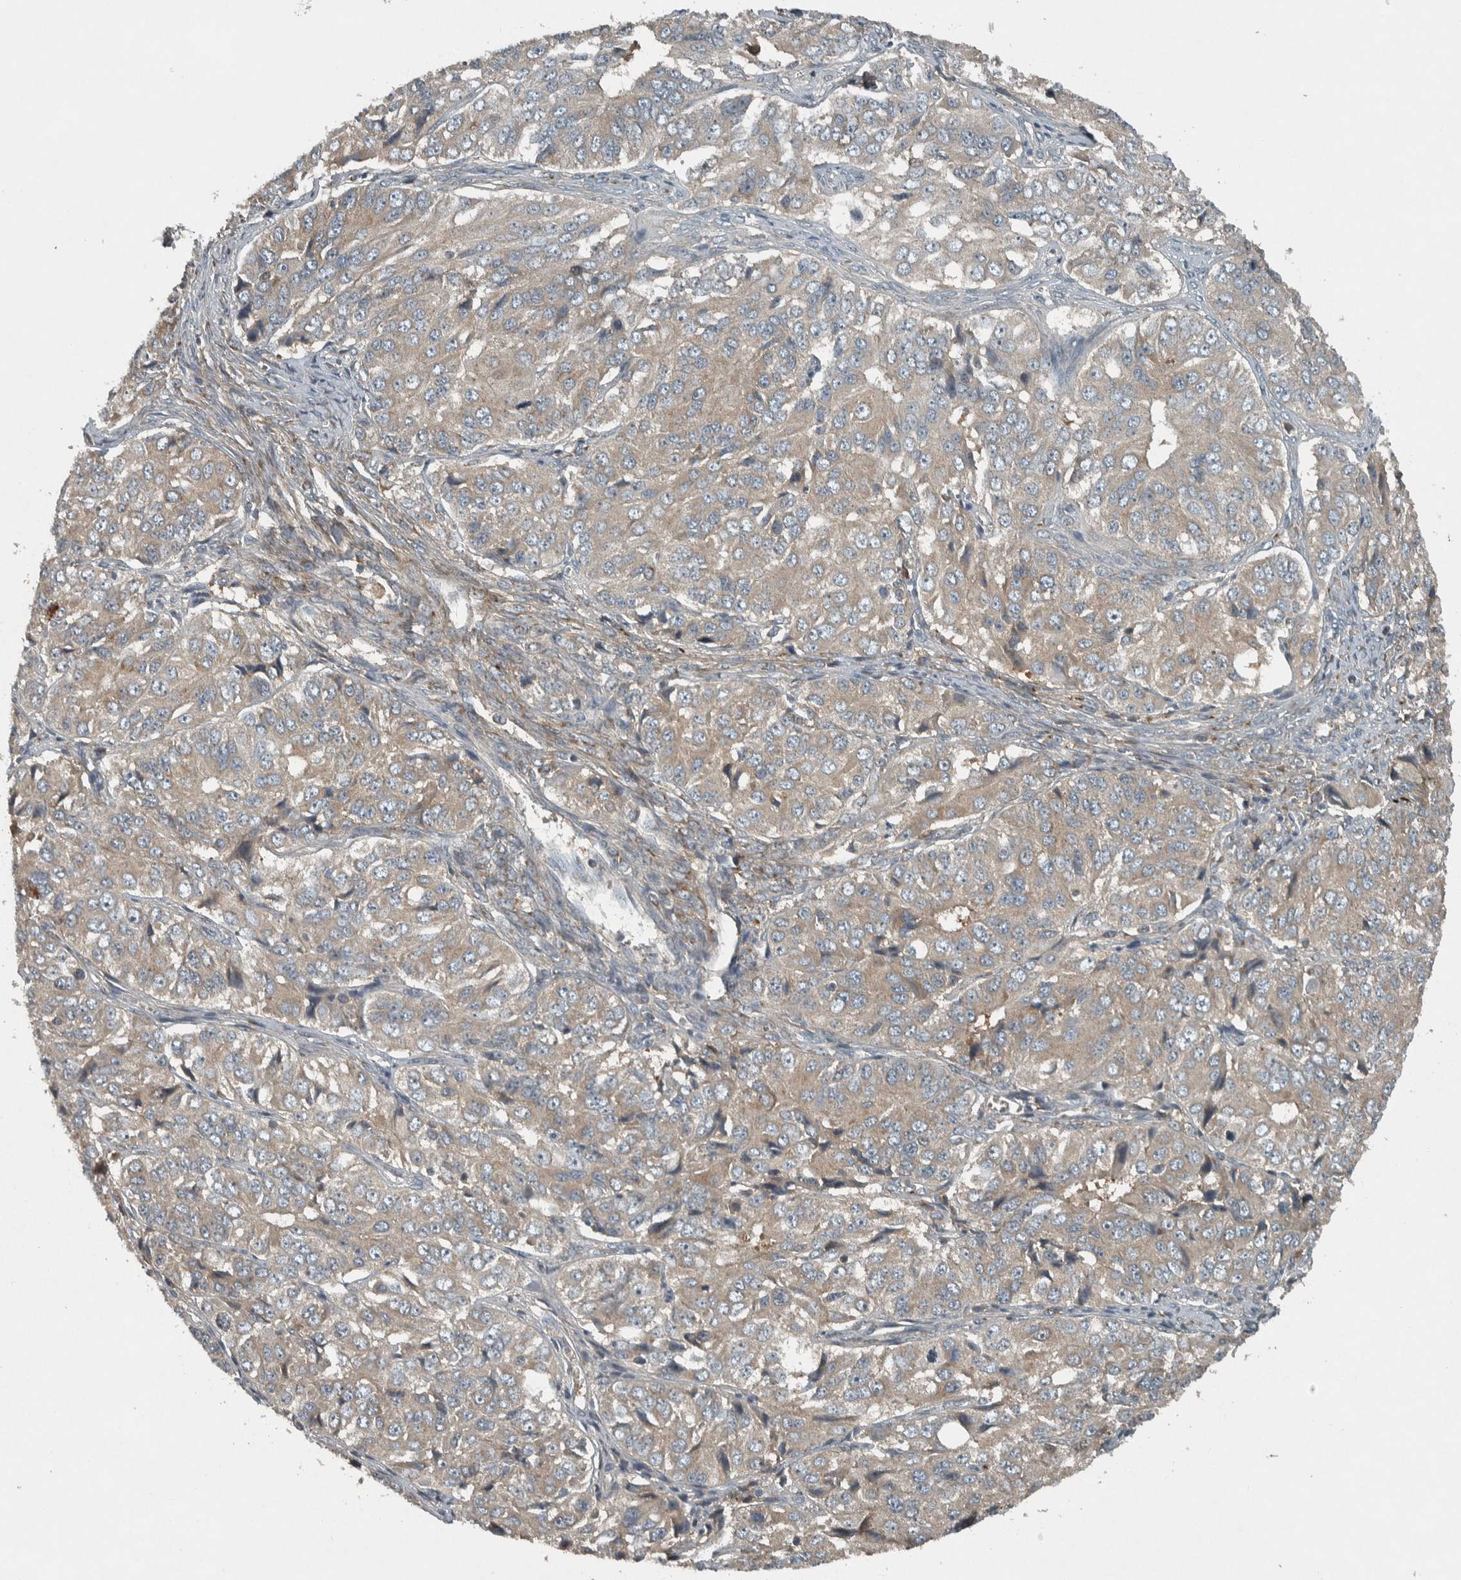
{"staining": {"intensity": "weak", "quantity": ">75%", "location": "cytoplasmic/membranous"}, "tissue": "ovarian cancer", "cell_type": "Tumor cells", "image_type": "cancer", "snomed": [{"axis": "morphology", "description": "Carcinoma, endometroid"}, {"axis": "topography", "description": "Ovary"}], "caption": "Protein expression analysis of human ovarian cancer reveals weak cytoplasmic/membranous positivity in approximately >75% of tumor cells.", "gene": "CLCN2", "patient": {"sex": "female", "age": 51}}